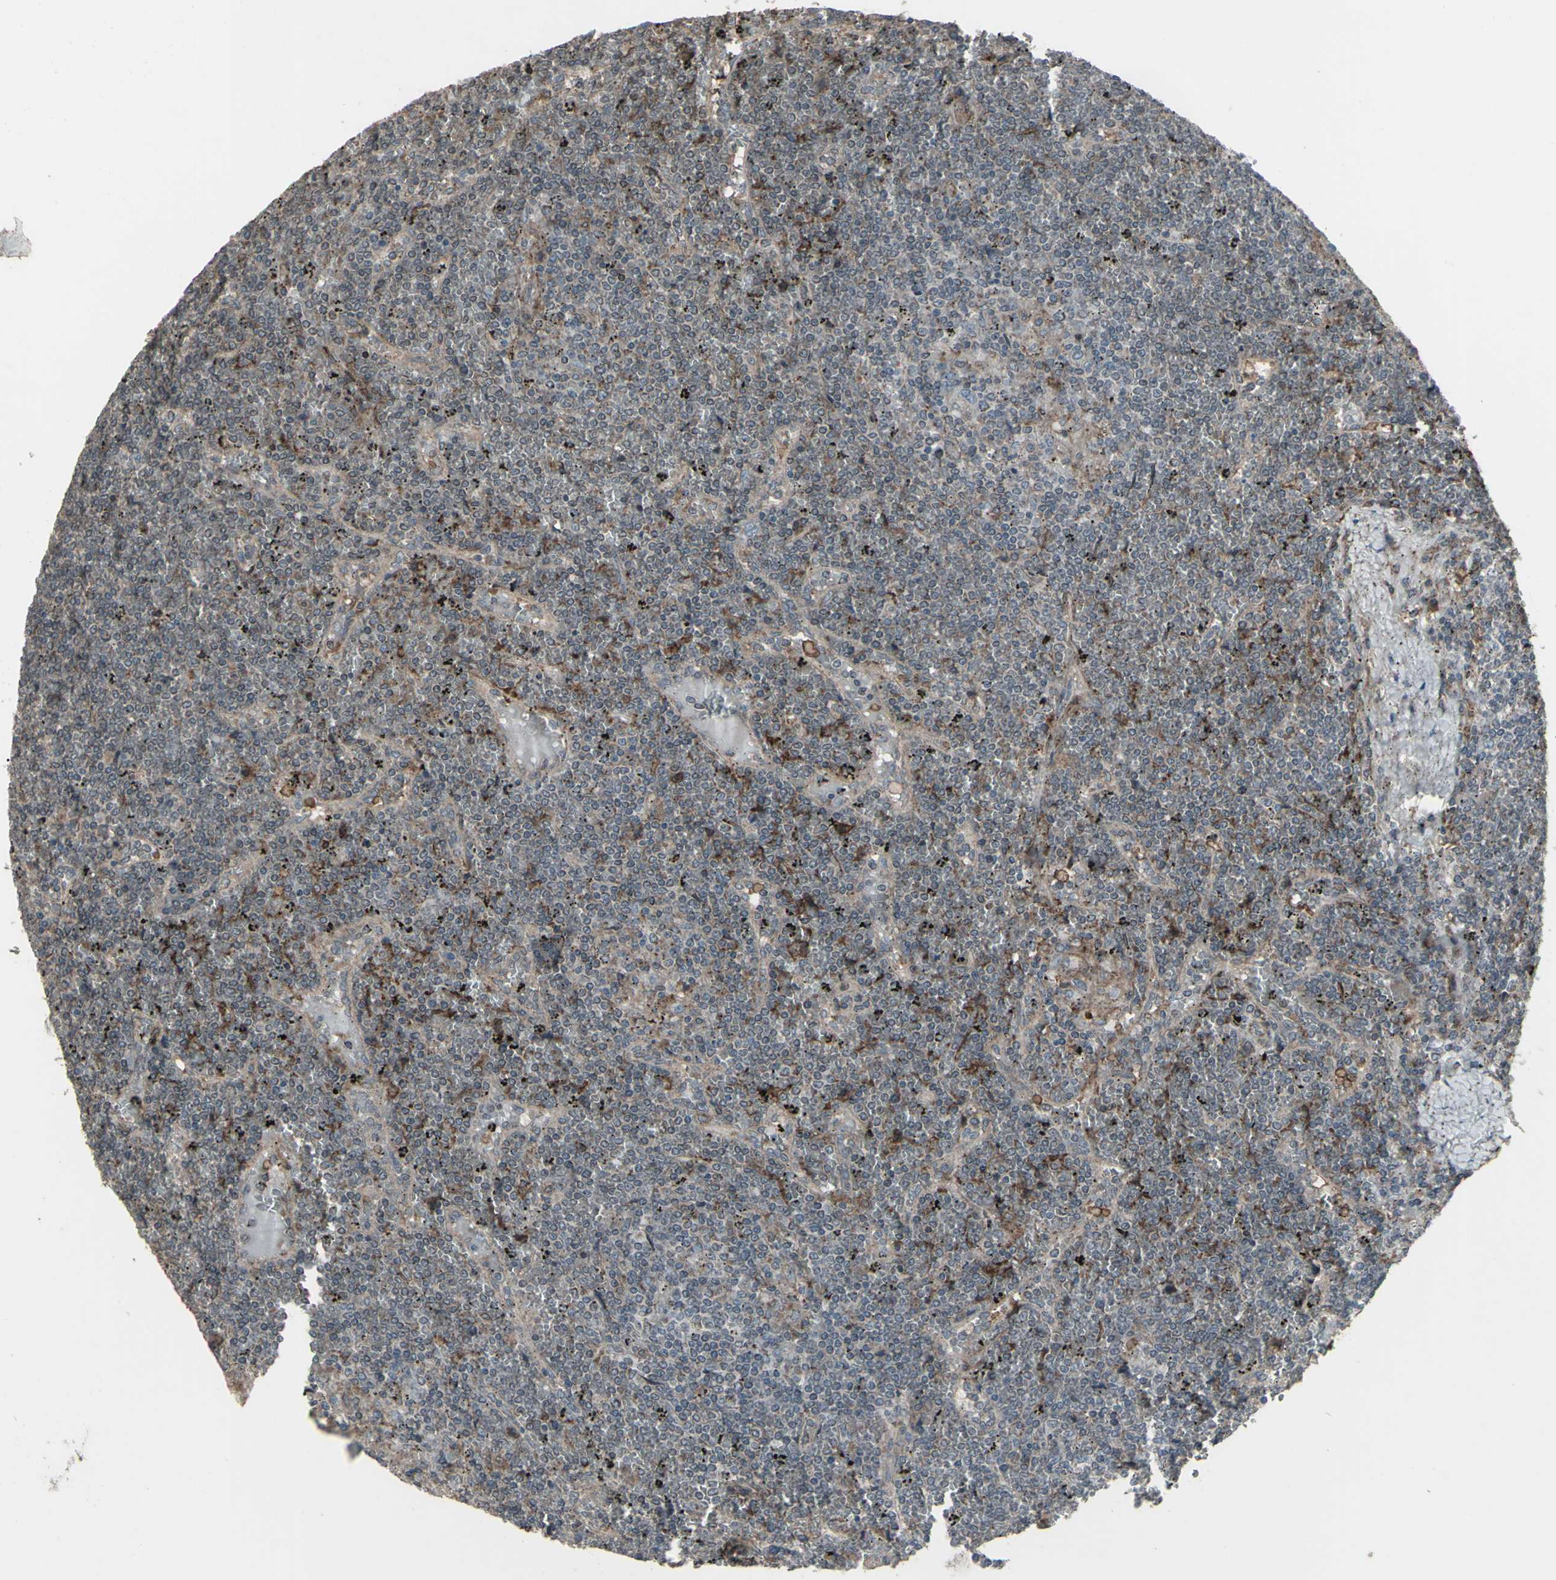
{"staining": {"intensity": "negative", "quantity": "none", "location": "none"}, "tissue": "lymphoma", "cell_type": "Tumor cells", "image_type": "cancer", "snomed": [{"axis": "morphology", "description": "Malignant lymphoma, non-Hodgkin's type, Low grade"}, {"axis": "topography", "description": "Spleen"}], "caption": "Tumor cells show no significant protein positivity in lymphoma.", "gene": "SMO", "patient": {"sex": "female", "age": 19}}